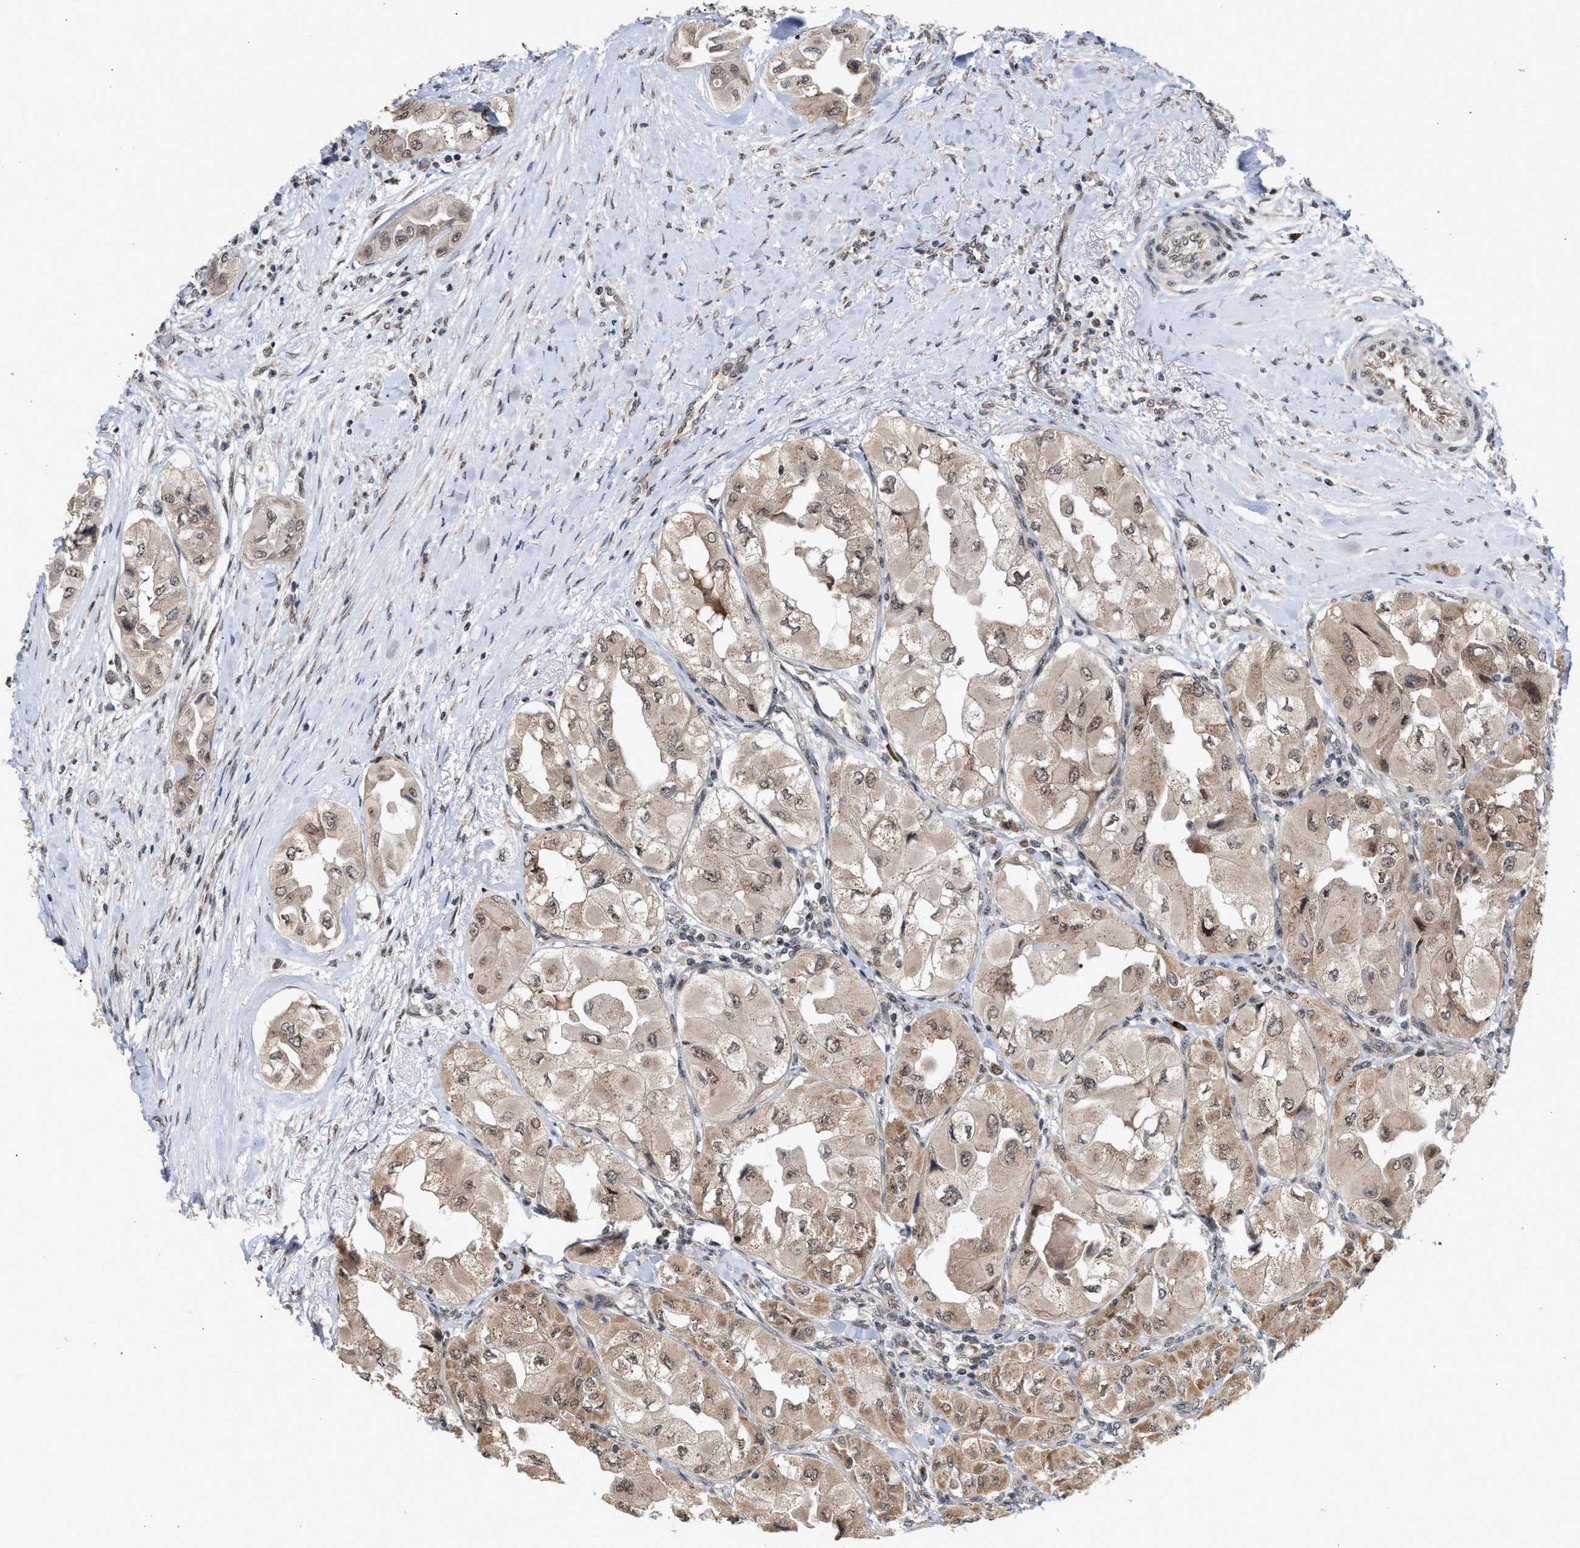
{"staining": {"intensity": "weak", "quantity": ">75%", "location": "cytoplasmic/membranous,nuclear"}, "tissue": "thyroid cancer", "cell_type": "Tumor cells", "image_type": "cancer", "snomed": [{"axis": "morphology", "description": "Papillary adenocarcinoma, NOS"}, {"axis": "topography", "description": "Thyroid gland"}], "caption": "Papillary adenocarcinoma (thyroid) stained with immunohistochemistry (IHC) displays weak cytoplasmic/membranous and nuclear positivity in approximately >75% of tumor cells.", "gene": "MKNK2", "patient": {"sex": "female", "age": 59}}